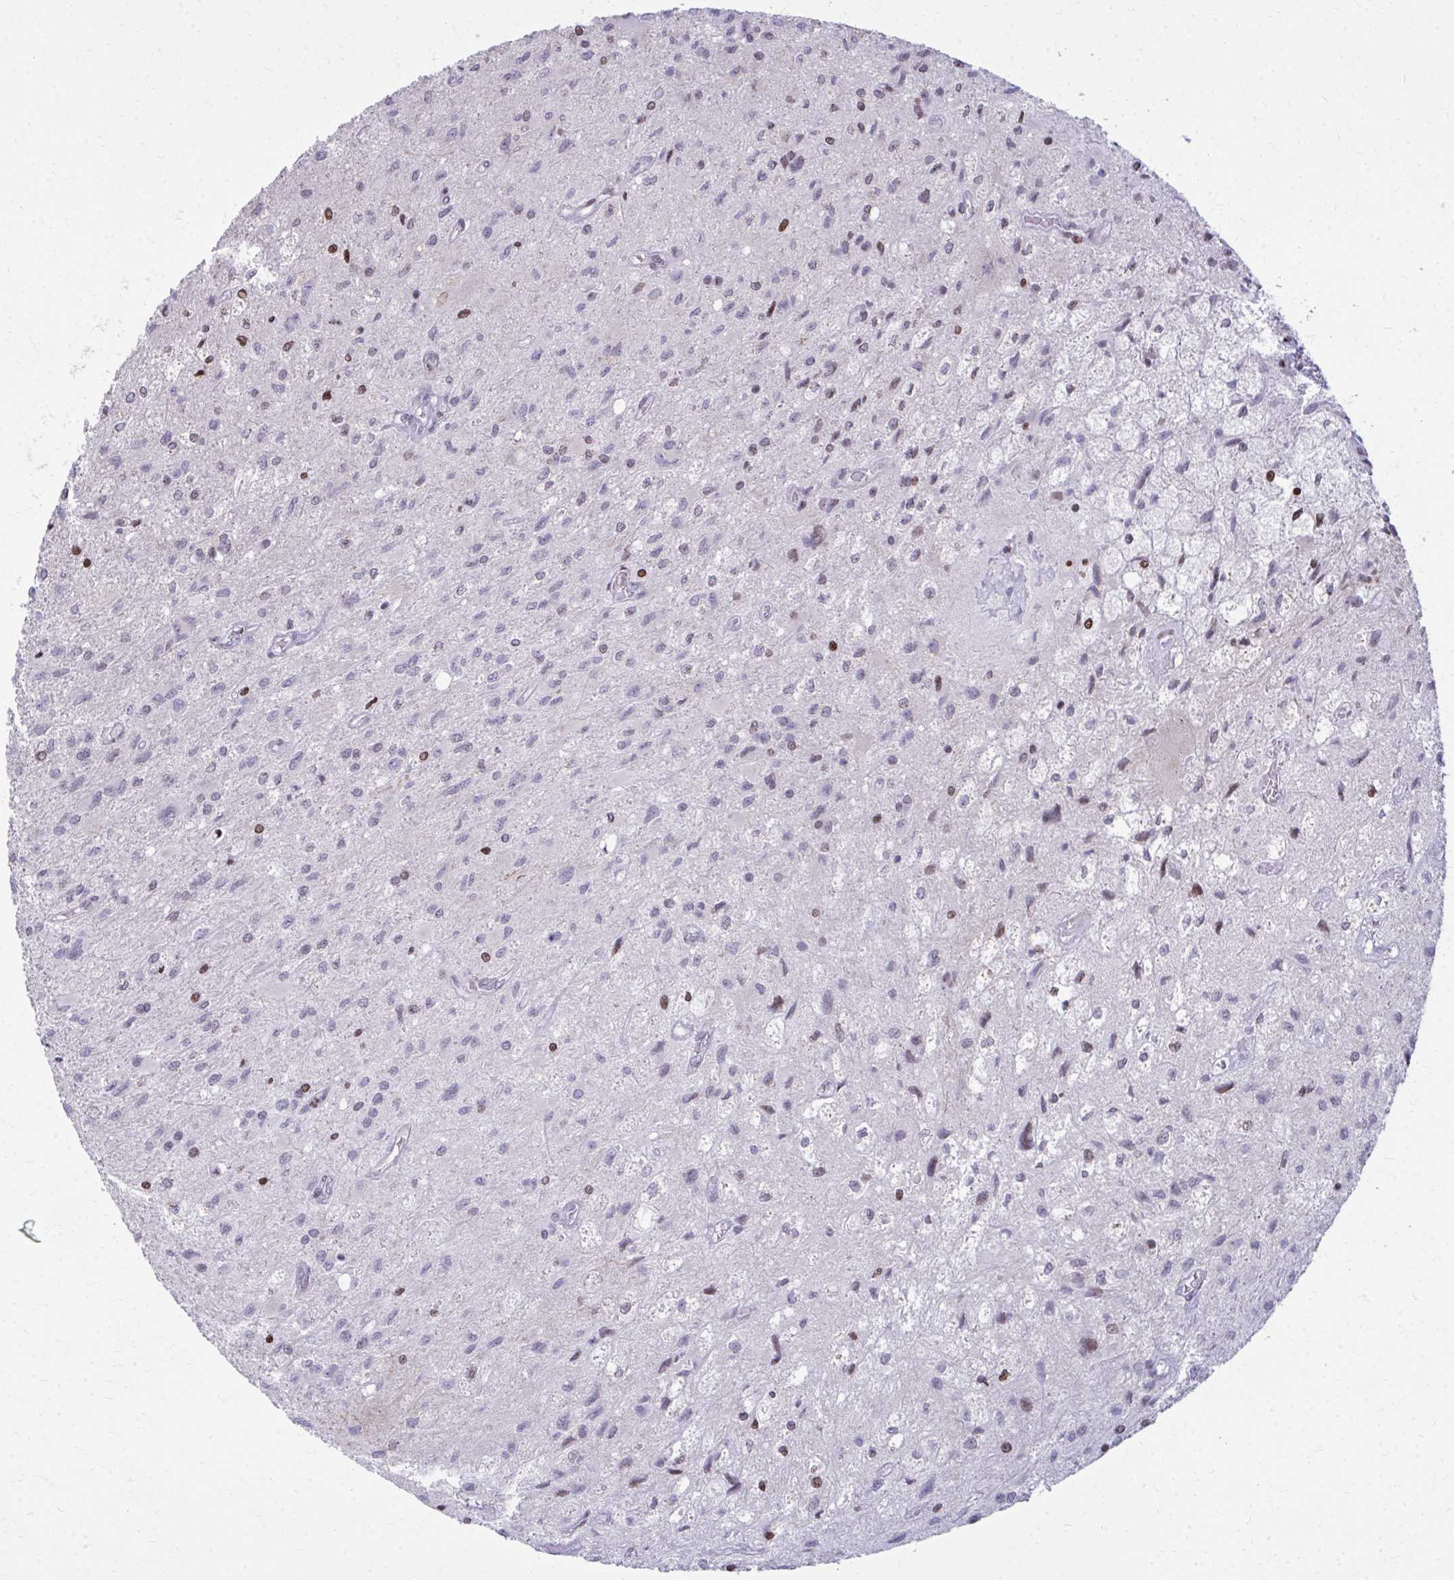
{"staining": {"intensity": "weak", "quantity": "25%-75%", "location": "nuclear"}, "tissue": "glioma", "cell_type": "Tumor cells", "image_type": "cancer", "snomed": [{"axis": "morphology", "description": "Glioma, malignant, High grade"}, {"axis": "topography", "description": "Brain"}], "caption": "Protein staining of malignant glioma (high-grade) tissue demonstrates weak nuclear expression in approximately 25%-75% of tumor cells.", "gene": "AP5M1", "patient": {"sex": "female", "age": 70}}